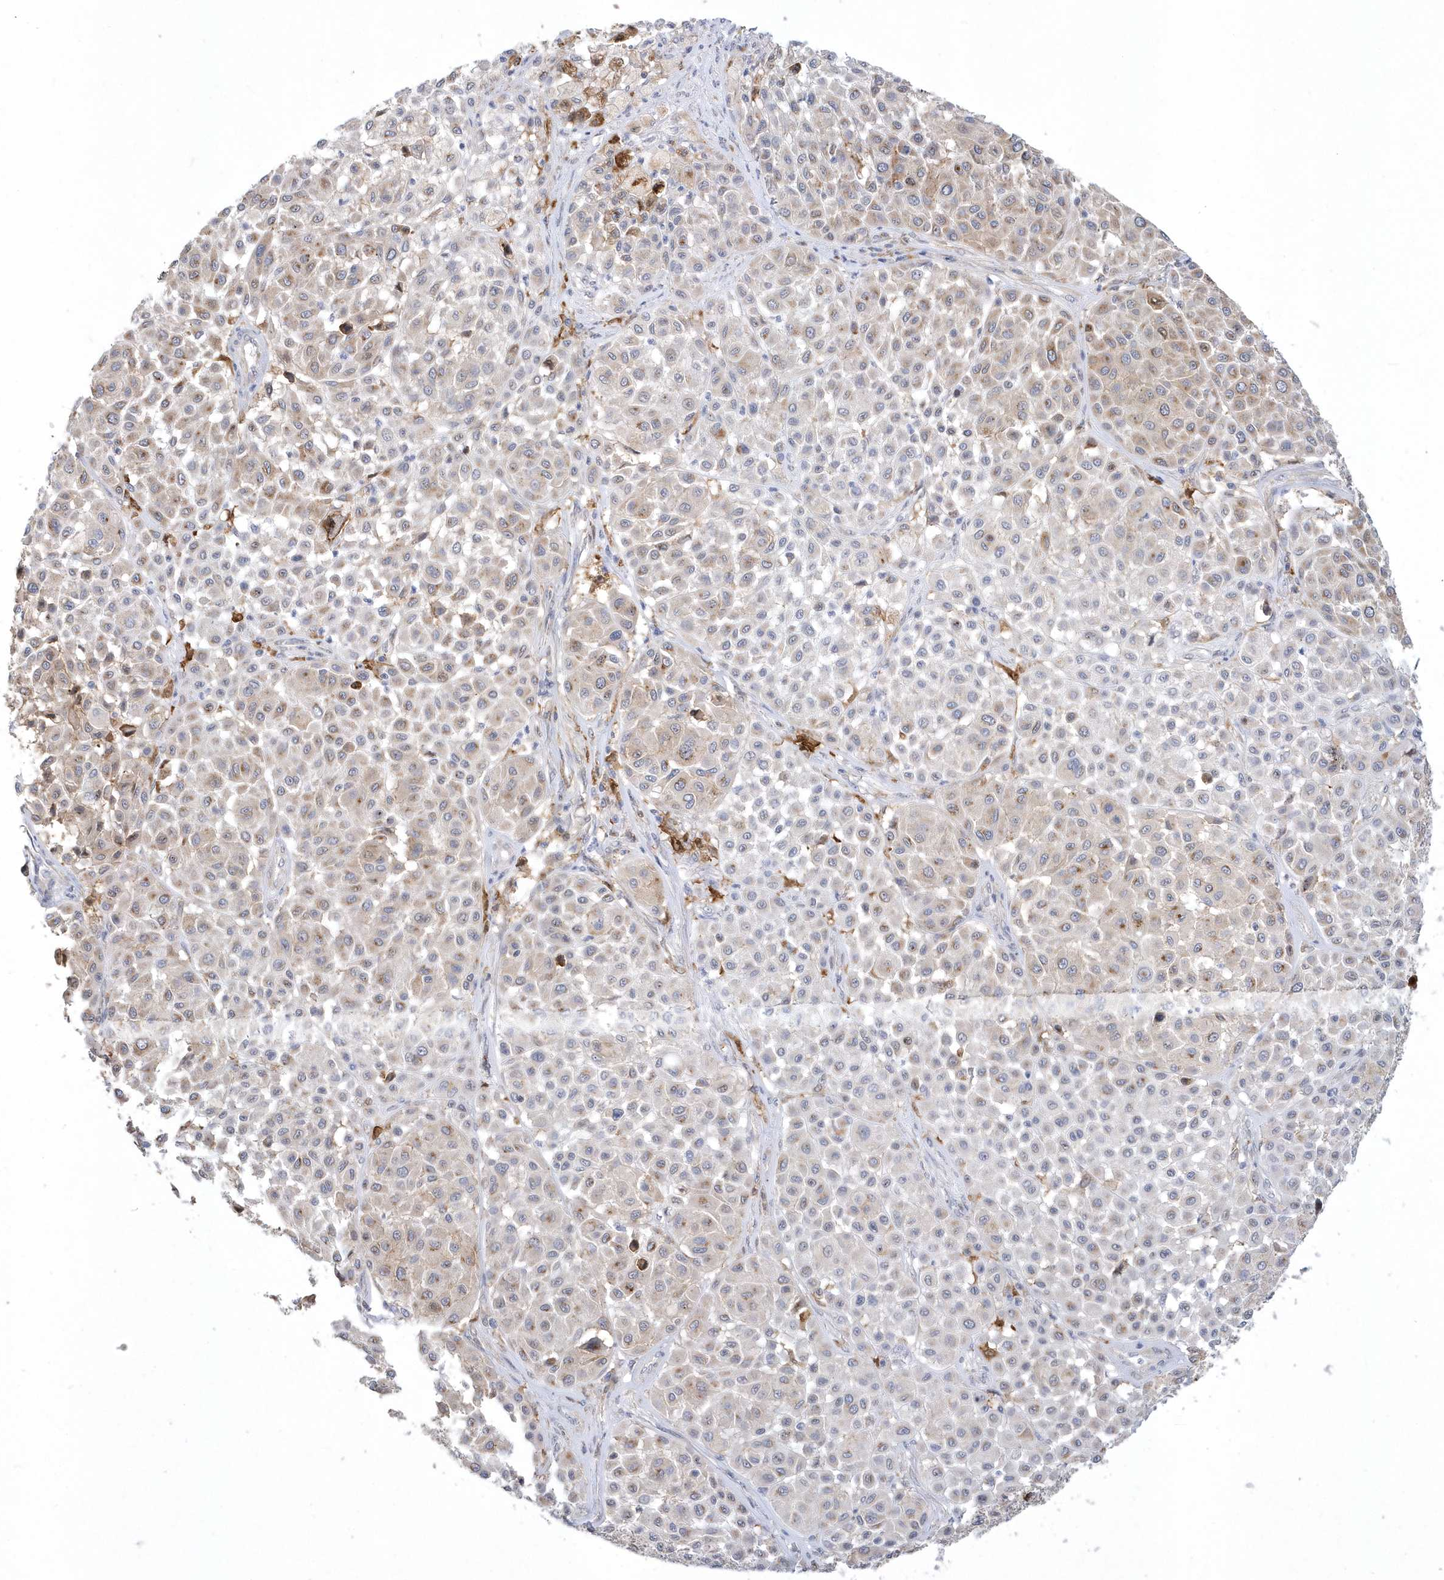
{"staining": {"intensity": "weak", "quantity": "25%-75%", "location": "cytoplasmic/membranous"}, "tissue": "melanoma", "cell_type": "Tumor cells", "image_type": "cancer", "snomed": [{"axis": "morphology", "description": "Malignant melanoma, Metastatic site"}, {"axis": "topography", "description": "Soft tissue"}], "caption": "Immunohistochemistry (IHC) (DAB (3,3'-diaminobenzidine)) staining of malignant melanoma (metastatic site) shows weak cytoplasmic/membranous protein staining in about 25%-75% of tumor cells.", "gene": "TSPEAR", "patient": {"sex": "male", "age": 41}}